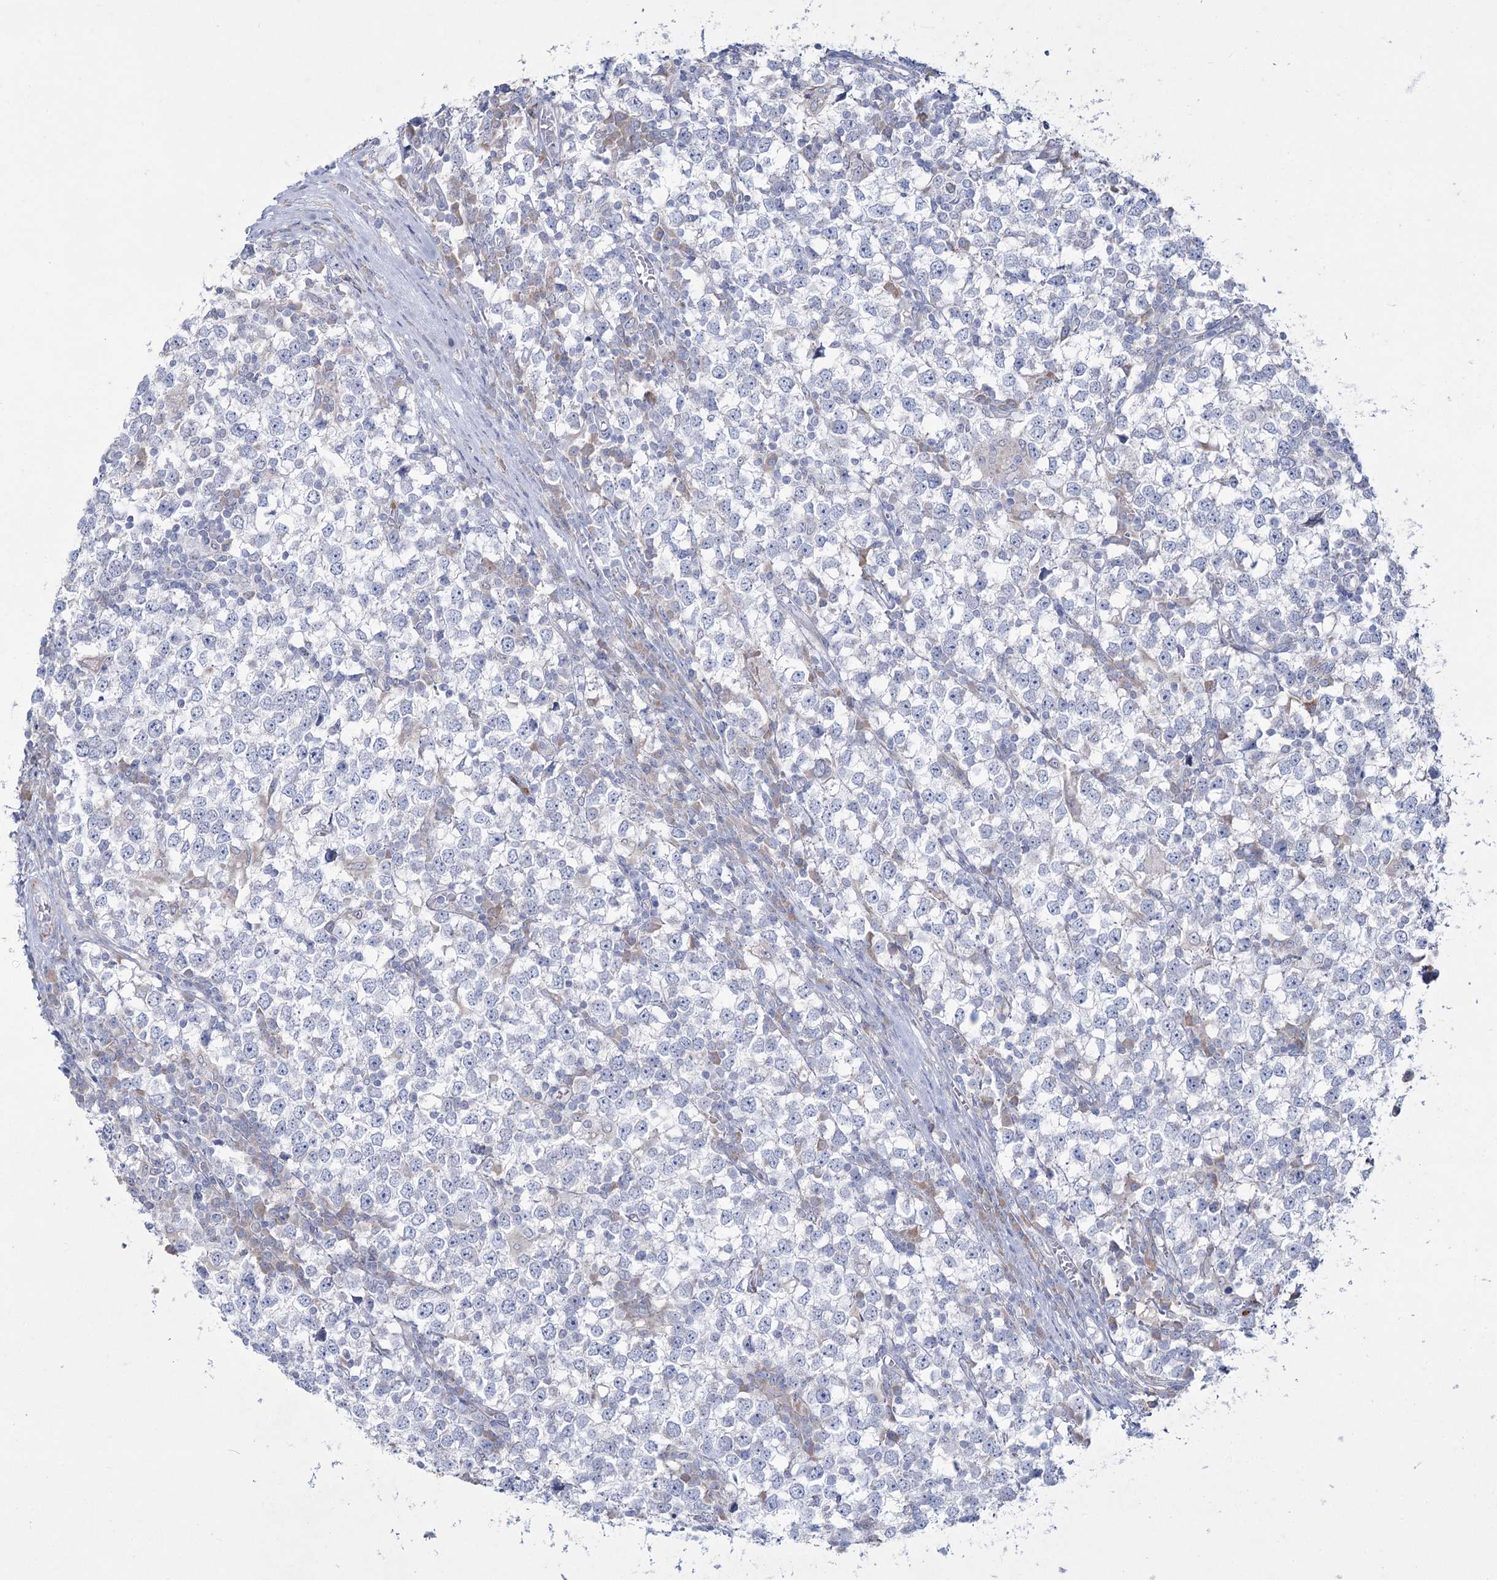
{"staining": {"intensity": "negative", "quantity": "none", "location": "none"}, "tissue": "testis cancer", "cell_type": "Tumor cells", "image_type": "cancer", "snomed": [{"axis": "morphology", "description": "Seminoma, NOS"}, {"axis": "topography", "description": "Testis"}], "caption": "Micrograph shows no protein staining in tumor cells of testis cancer tissue.", "gene": "NIPAL4", "patient": {"sex": "male", "age": 65}}